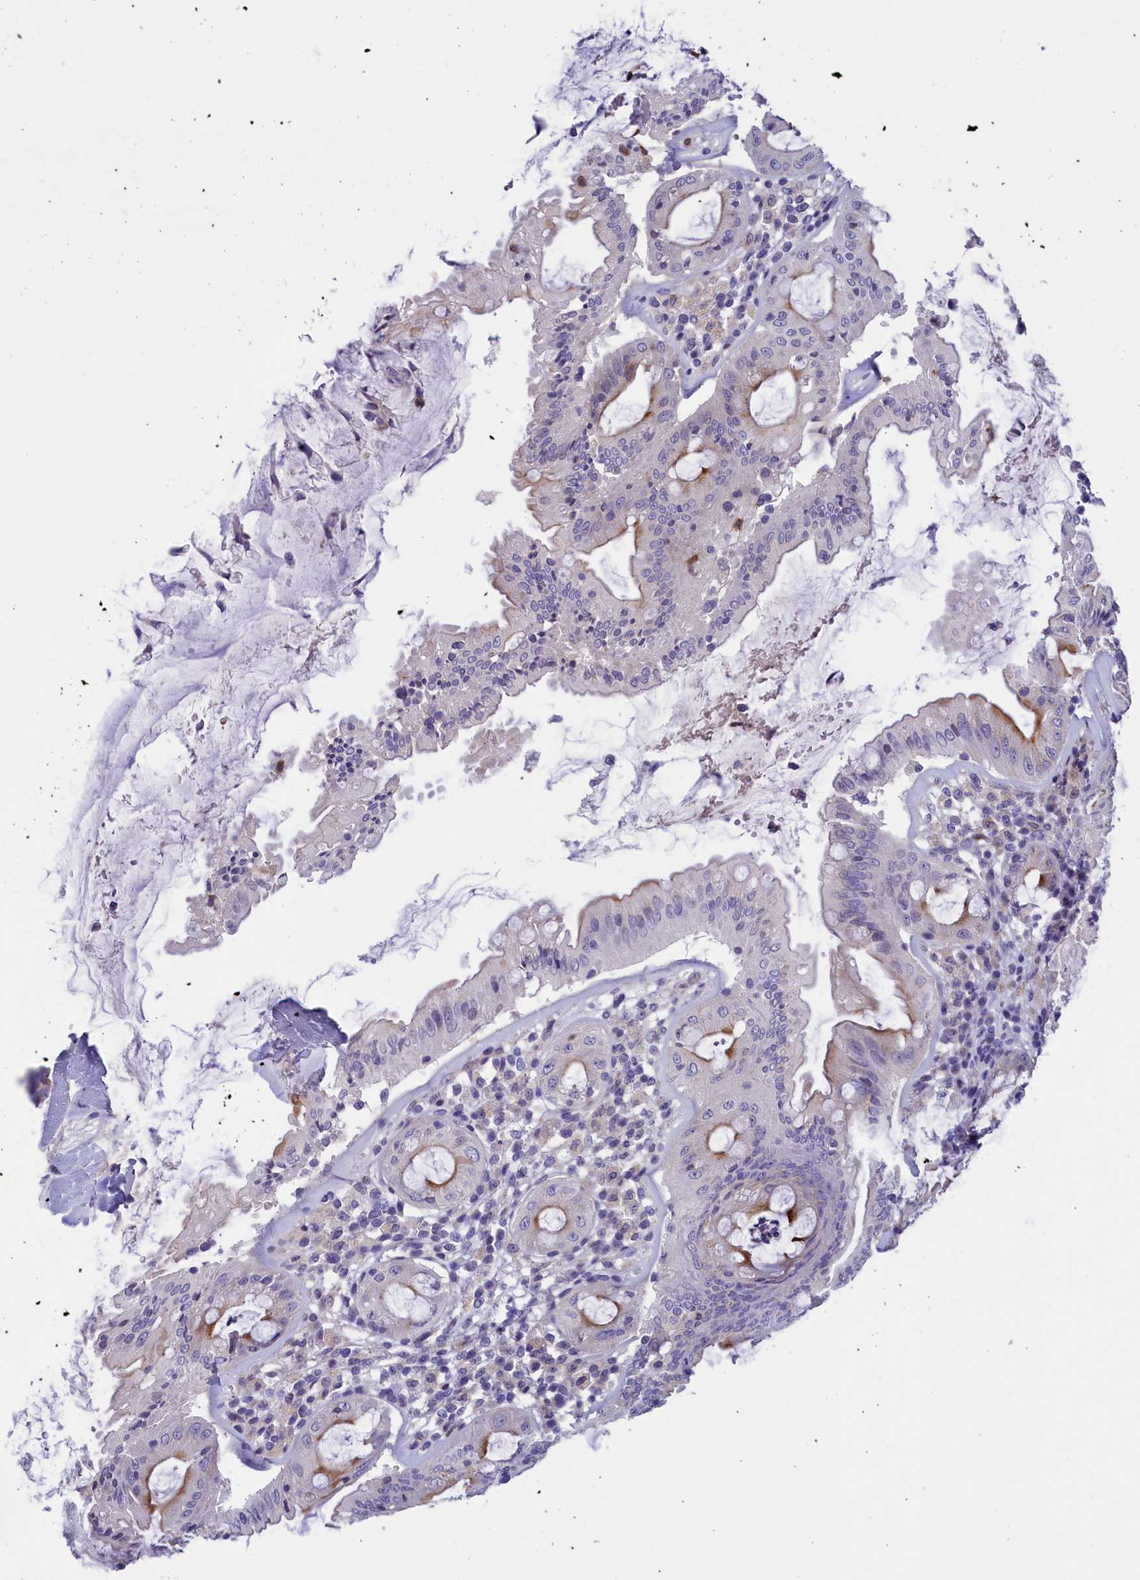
{"staining": {"intensity": "strong", "quantity": "25%-75%", "location": "cytoplasmic/membranous"}, "tissue": "rectum", "cell_type": "Glandular cells", "image_type": "normal", "snomed": [{"axis": "morphology", "description": "Normal tissue, NOS"}, {"axis": "topography", "description": "Rectum"}], "caption": "This is an image of IHC staining of normal rectum, which shows strong positivity in the cytoplasmic/membranous of glandular cells.", "gene": "LOXL1", "patient": {"sex": "female", "age": 57}}